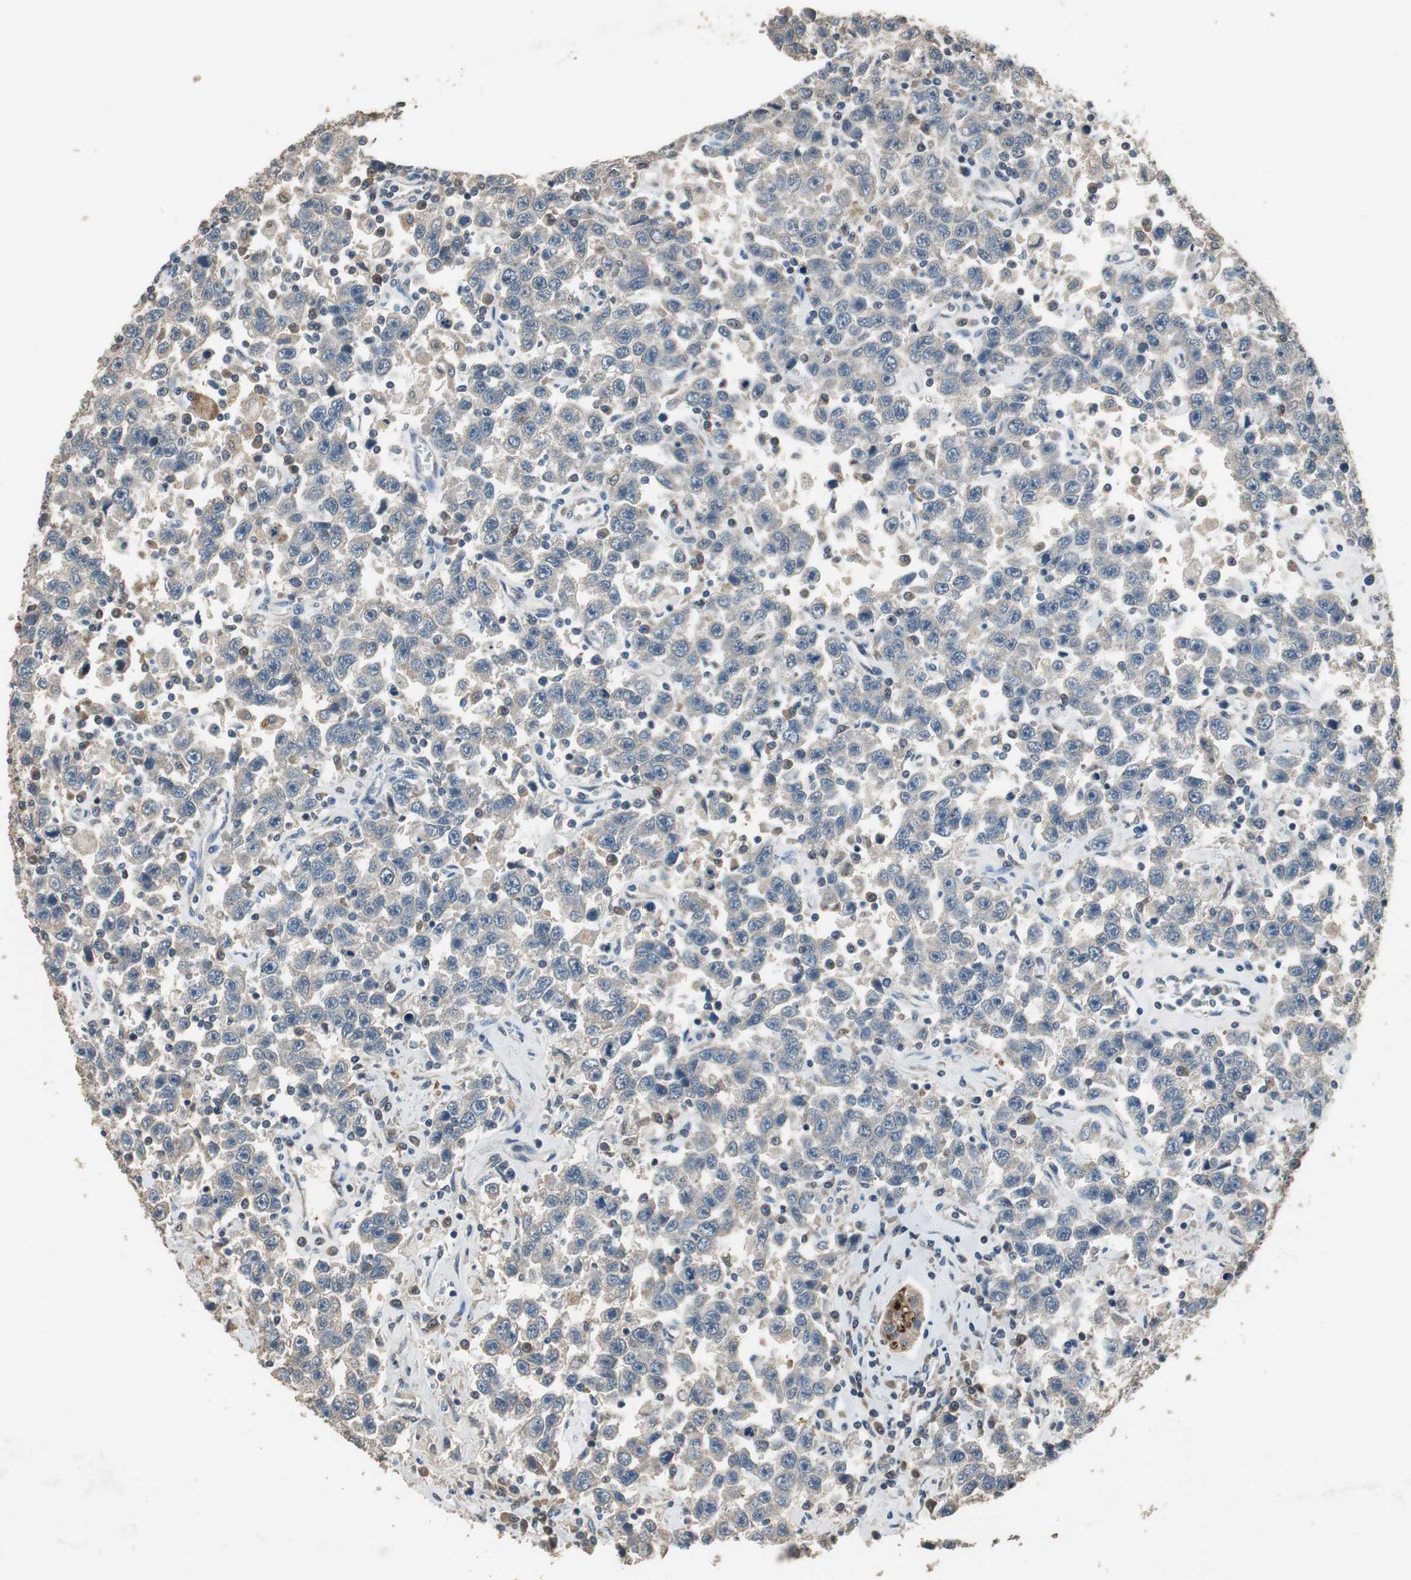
{"staining": {"intensity": "negative", "quantity": "none", "location": "none"}, "tissue": "testis cancer", "cell_type": "Tumor cells", "image_type": "cancer", "snomed": [{"axis": "morphology", "description": "Seminoma, NOS"}, {"axis": "topography", "description": "Testis"}], "caption": "The IHC histopathology image has no significant staining in tumor cells of testis seminoma tissue.", "gene": "PI4KB", "patient": {"sex": "male", "age": 41}}